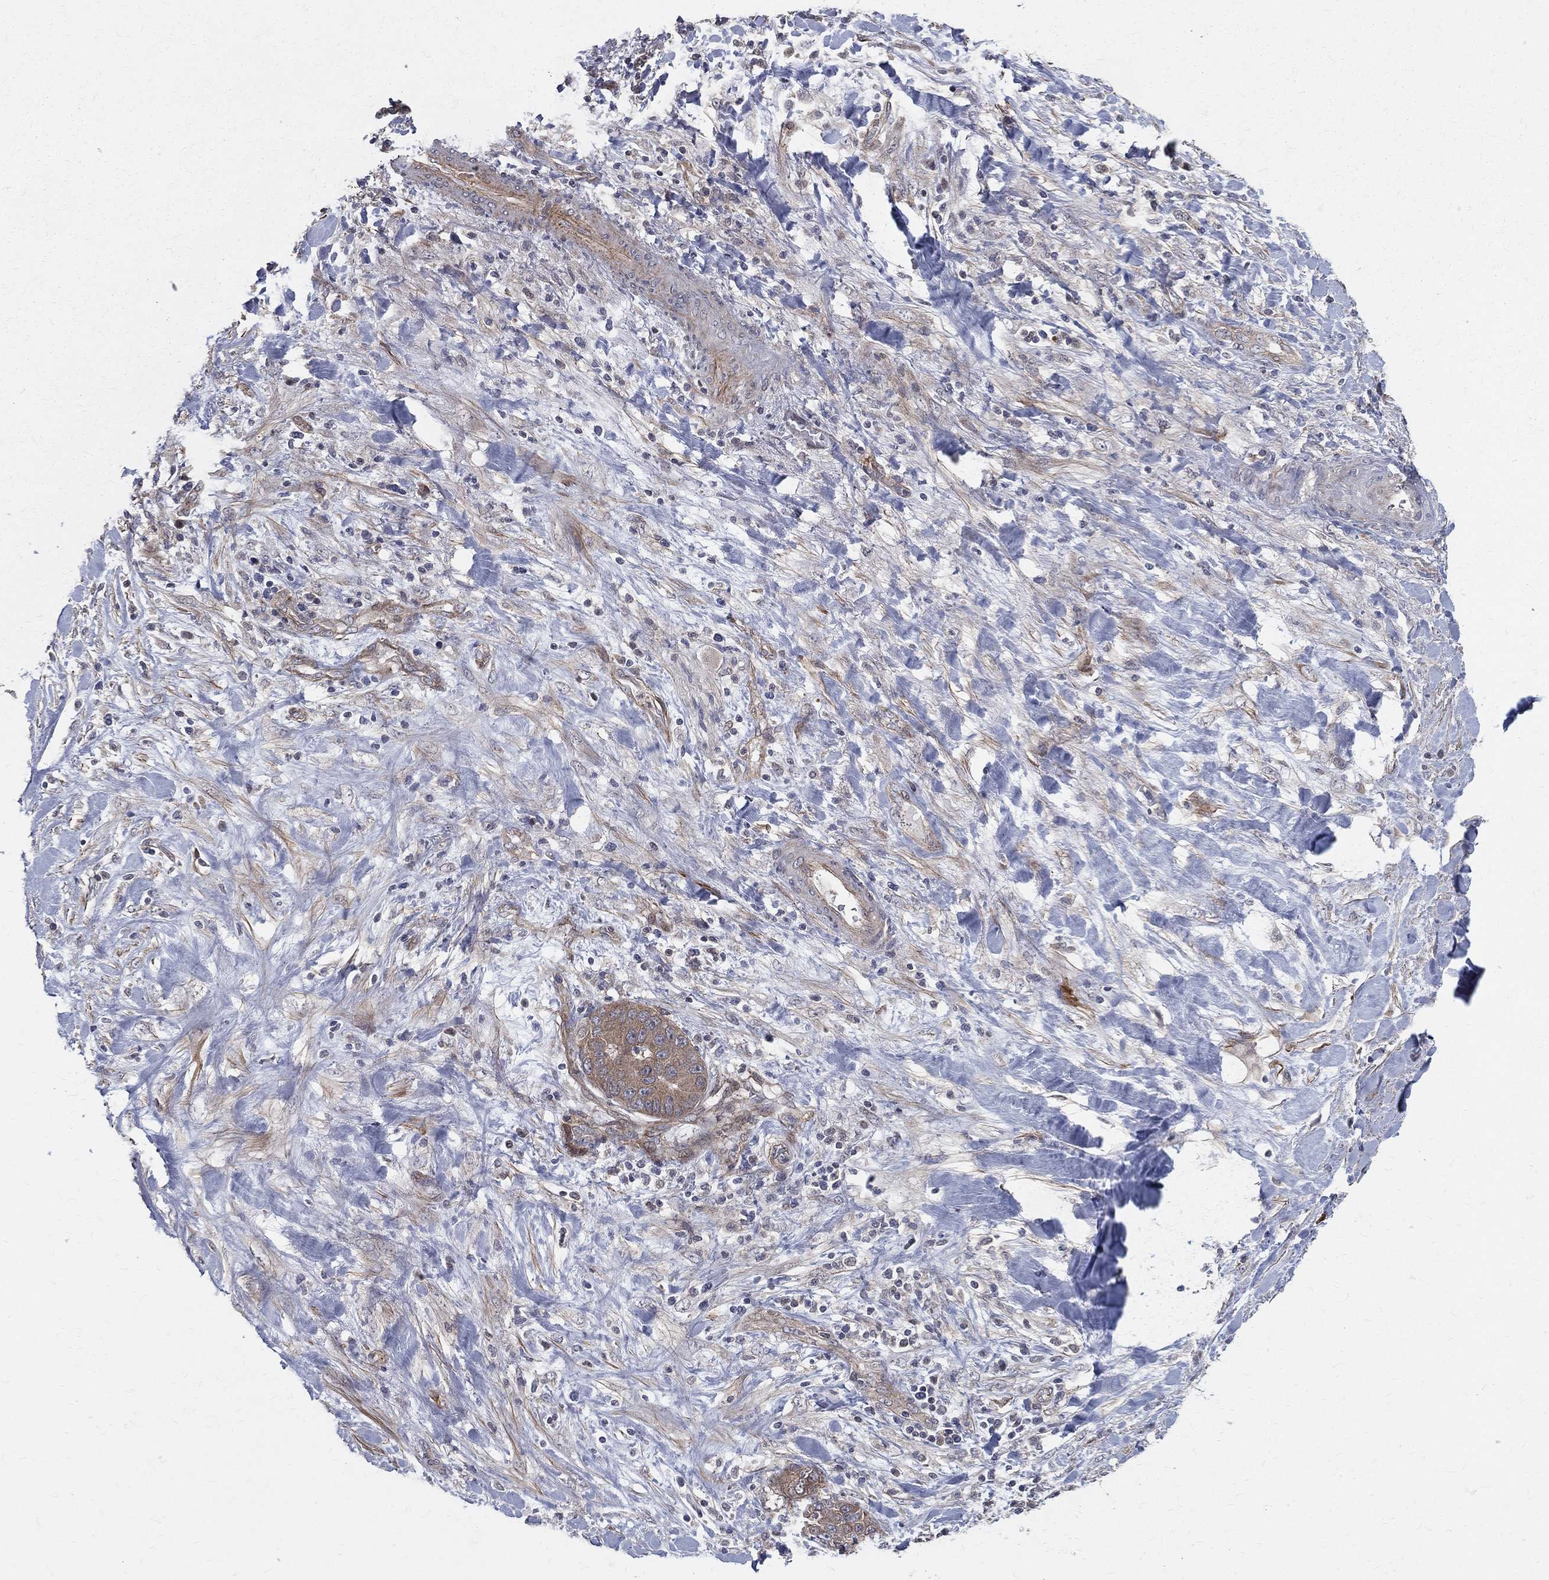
{"staining": {"intensity": "moderate", "quantity": ">75%", "location": "cytoplasmic/membranous"}, "tissue": "liver cancer", "cell_type": "Tumor cells", "image_type": "cancer", "snomed": [{"axis": "morphology", "description": "Cholangiocarcinoma"}, {"axis": "topography", "description": "Liver"}], "caption": "Liver cholangiocarcinoma stained with a brown dye exhibits moderate cytoplasmic/membranous positive expression in approximately >75% of tumor cells.", "gene": "POMZP3", "patient": {"sex": "female", "age": 52}}